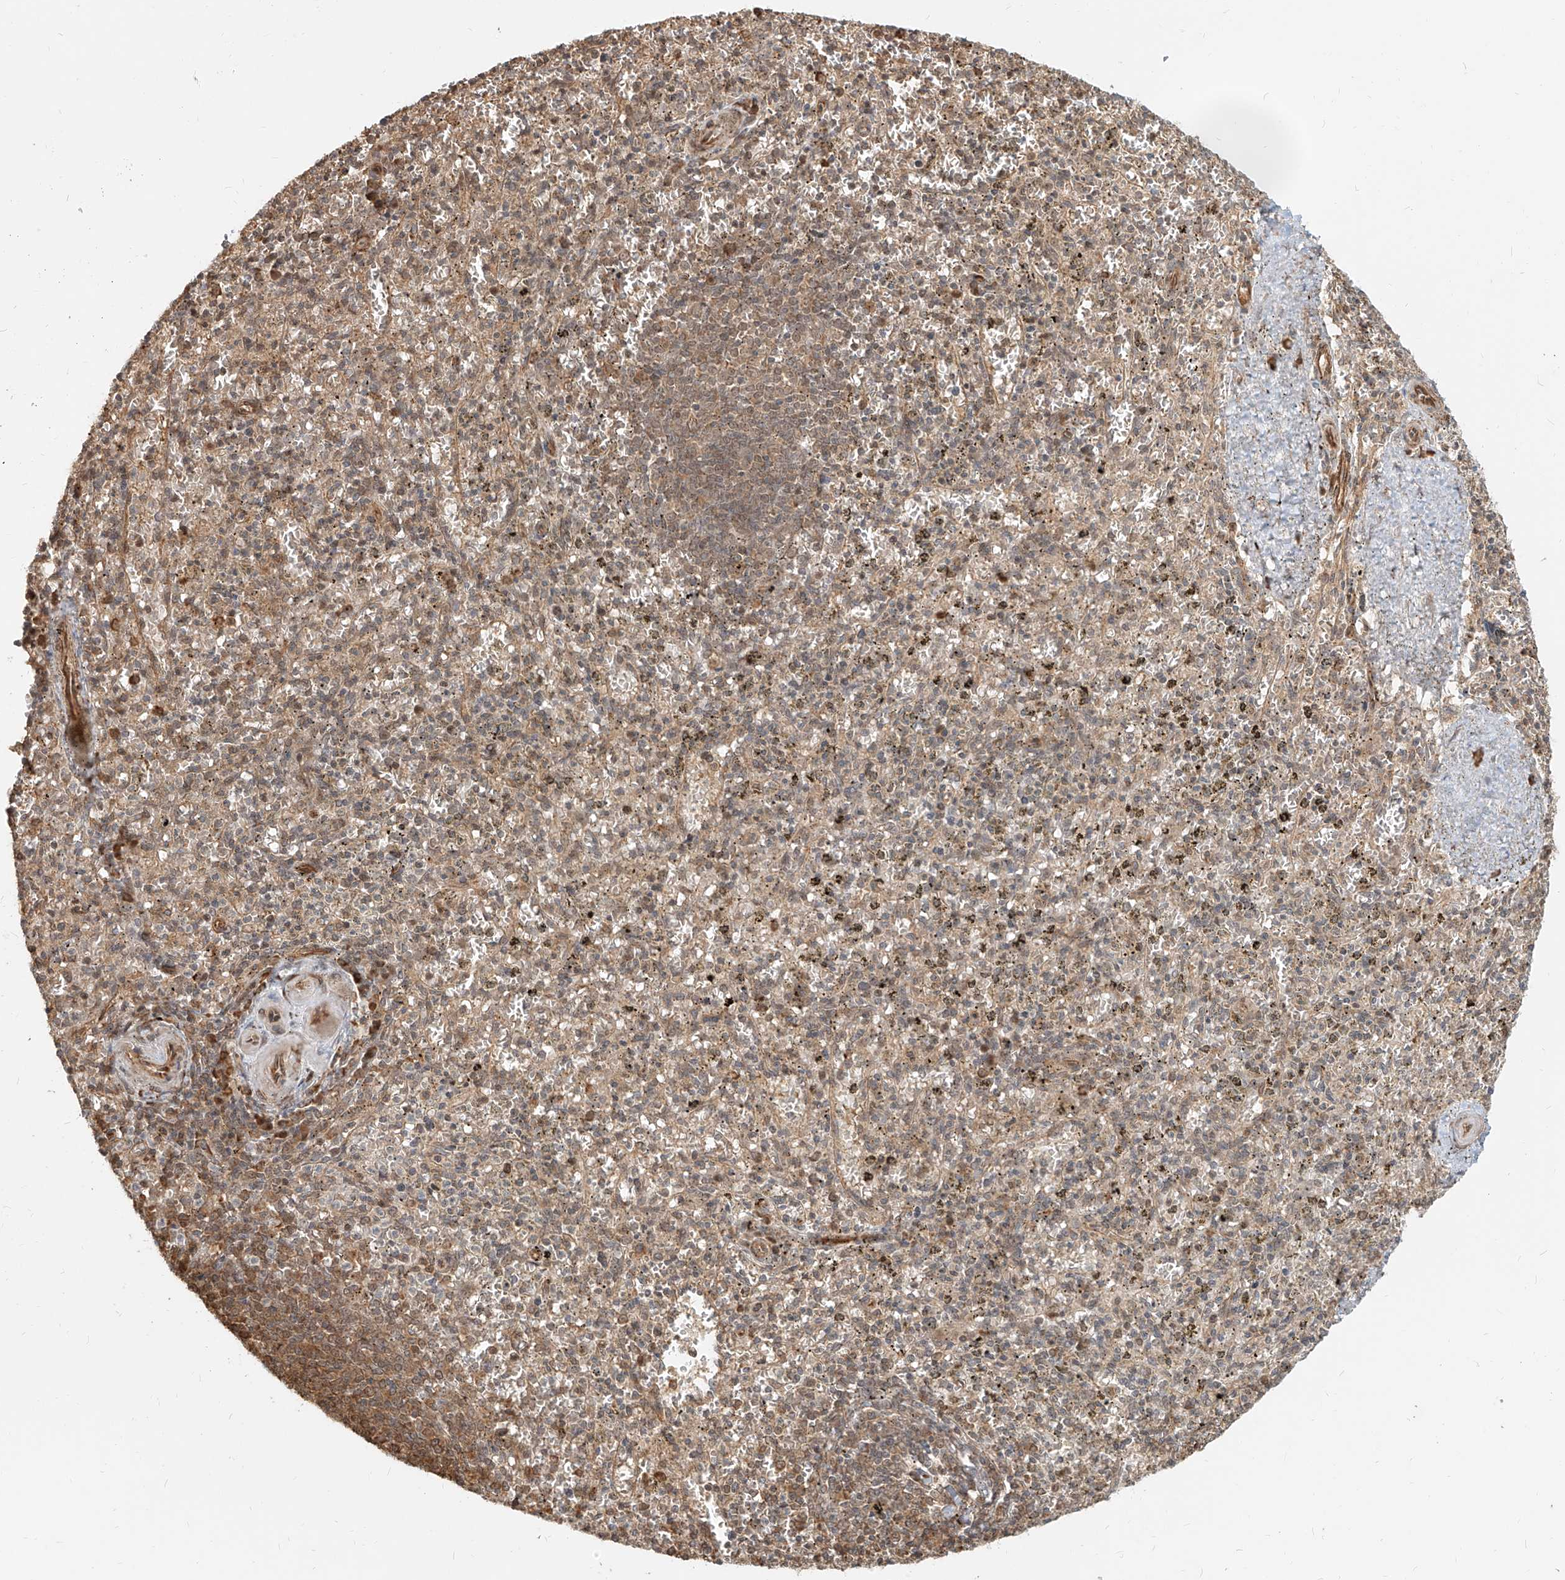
{"staining": {"intensity": "weak", "quantity": "25%-75%", "location": "cytoplasmic/membranous"}, "tissue": "spleen", "cell_type": "Cells in red pulp", "image_type": "normal", "snomed": [{"axis": "morphology", "description": "Normal tissue, NOS"}, {"axis": "topography", "description": "Spleen"}], "caption": "Brown immunohistochemical staining in normal spleen exhibits weak cytoplasmic/membranous expression in approximately 25%-75% of cells in red pulp. Using DAB (brown) and hematoxylin (blue) stains, captured at high magnification using brightfield microscopy.", "gene": "UBE2K", "patient": {"sex": "male", "age": 72}}